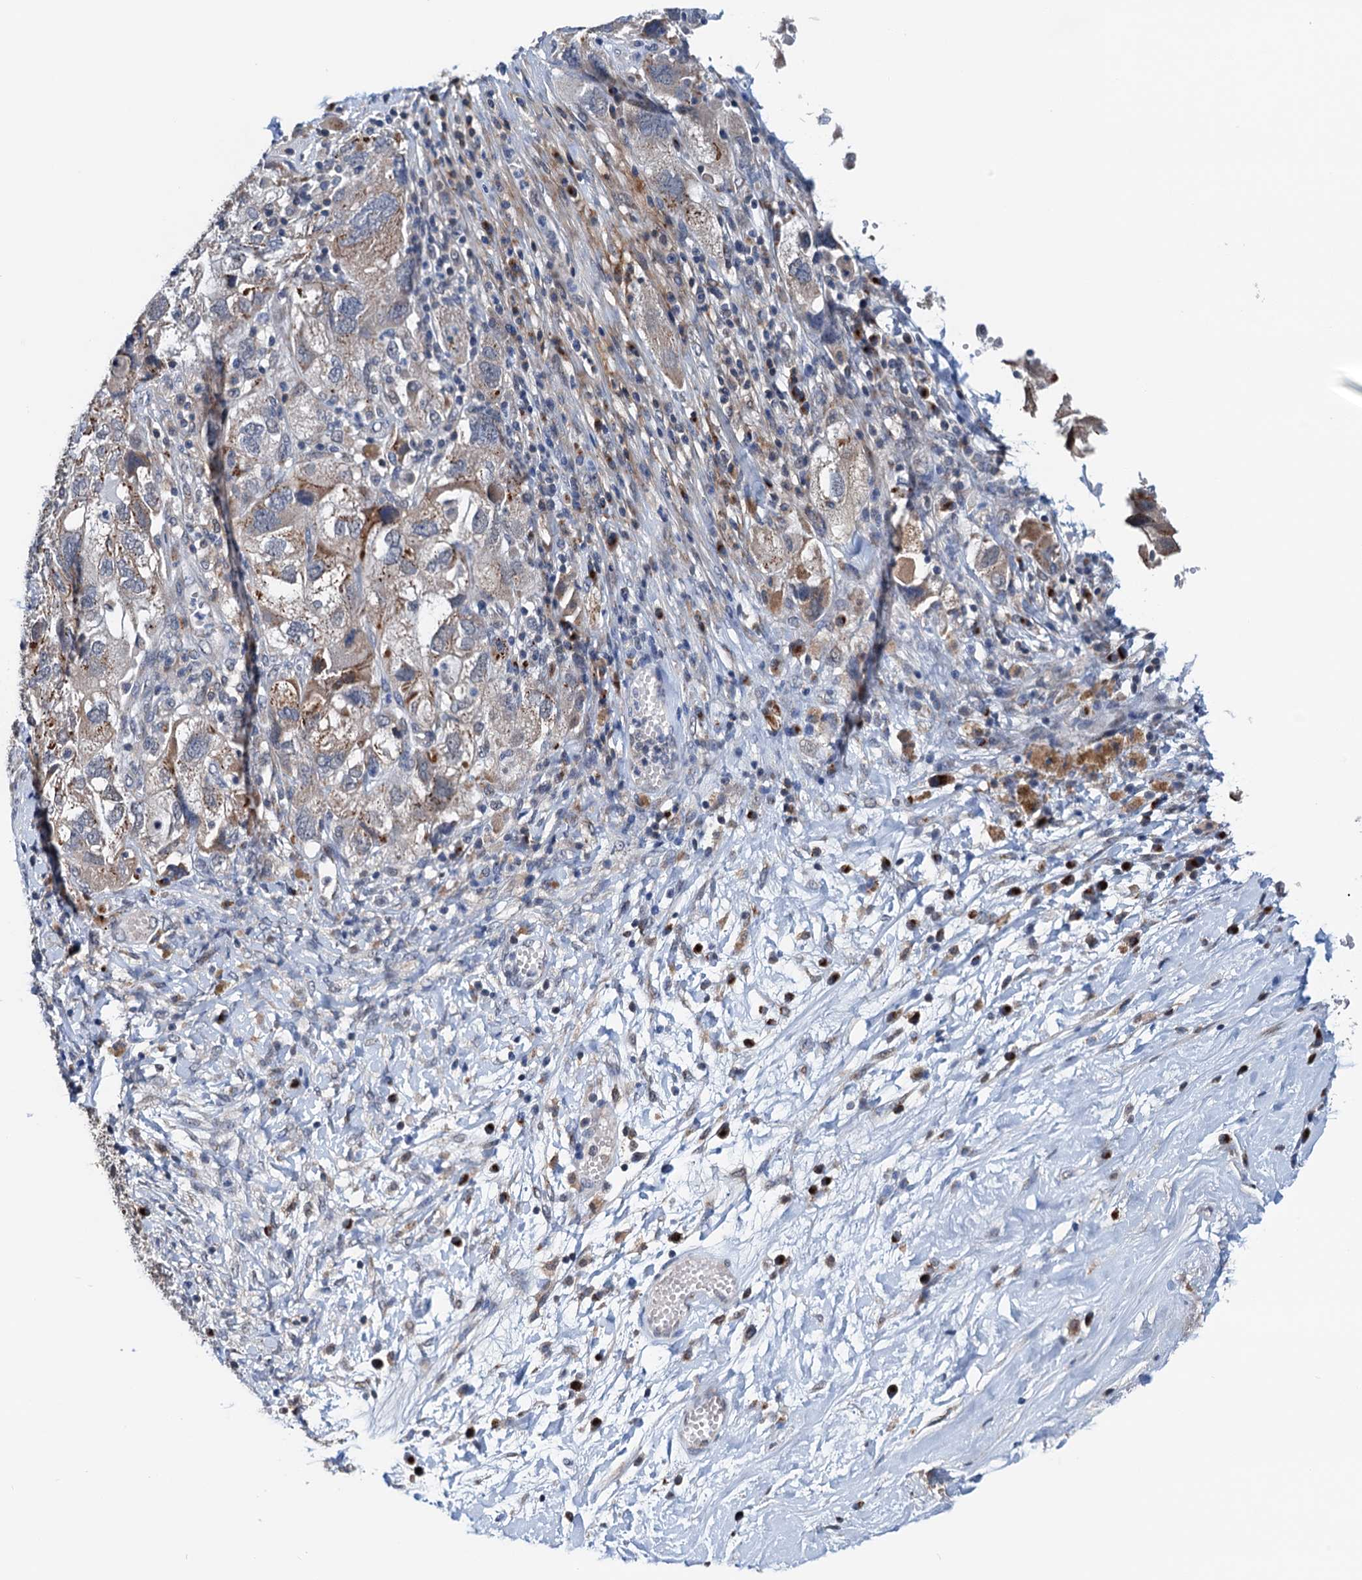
{"staining": {"intensity": "weak", "quantity": ">75%", "location": "cytoplasmic/membranous"}, "tissue": "ovarian cancer", "cell_type": "Tumor cells", "image_type": "cancer", "snomed": [{"axis": "morphology", "description": "Carcinoma, NOS"}, {"axis": "morphology", "description": "Cystadenocarcinoma, serous, NOS"}, {"axis": "topography", "description": "Ovary"}], "caption": "Ovarian cancer stained for a protein (brown) reveals weak cytoplasmic/membranous positive positivity in approximately >75% of tumor cells.", "gene": "SHLD1", "patient": {"sex": "female", "age": 69}}